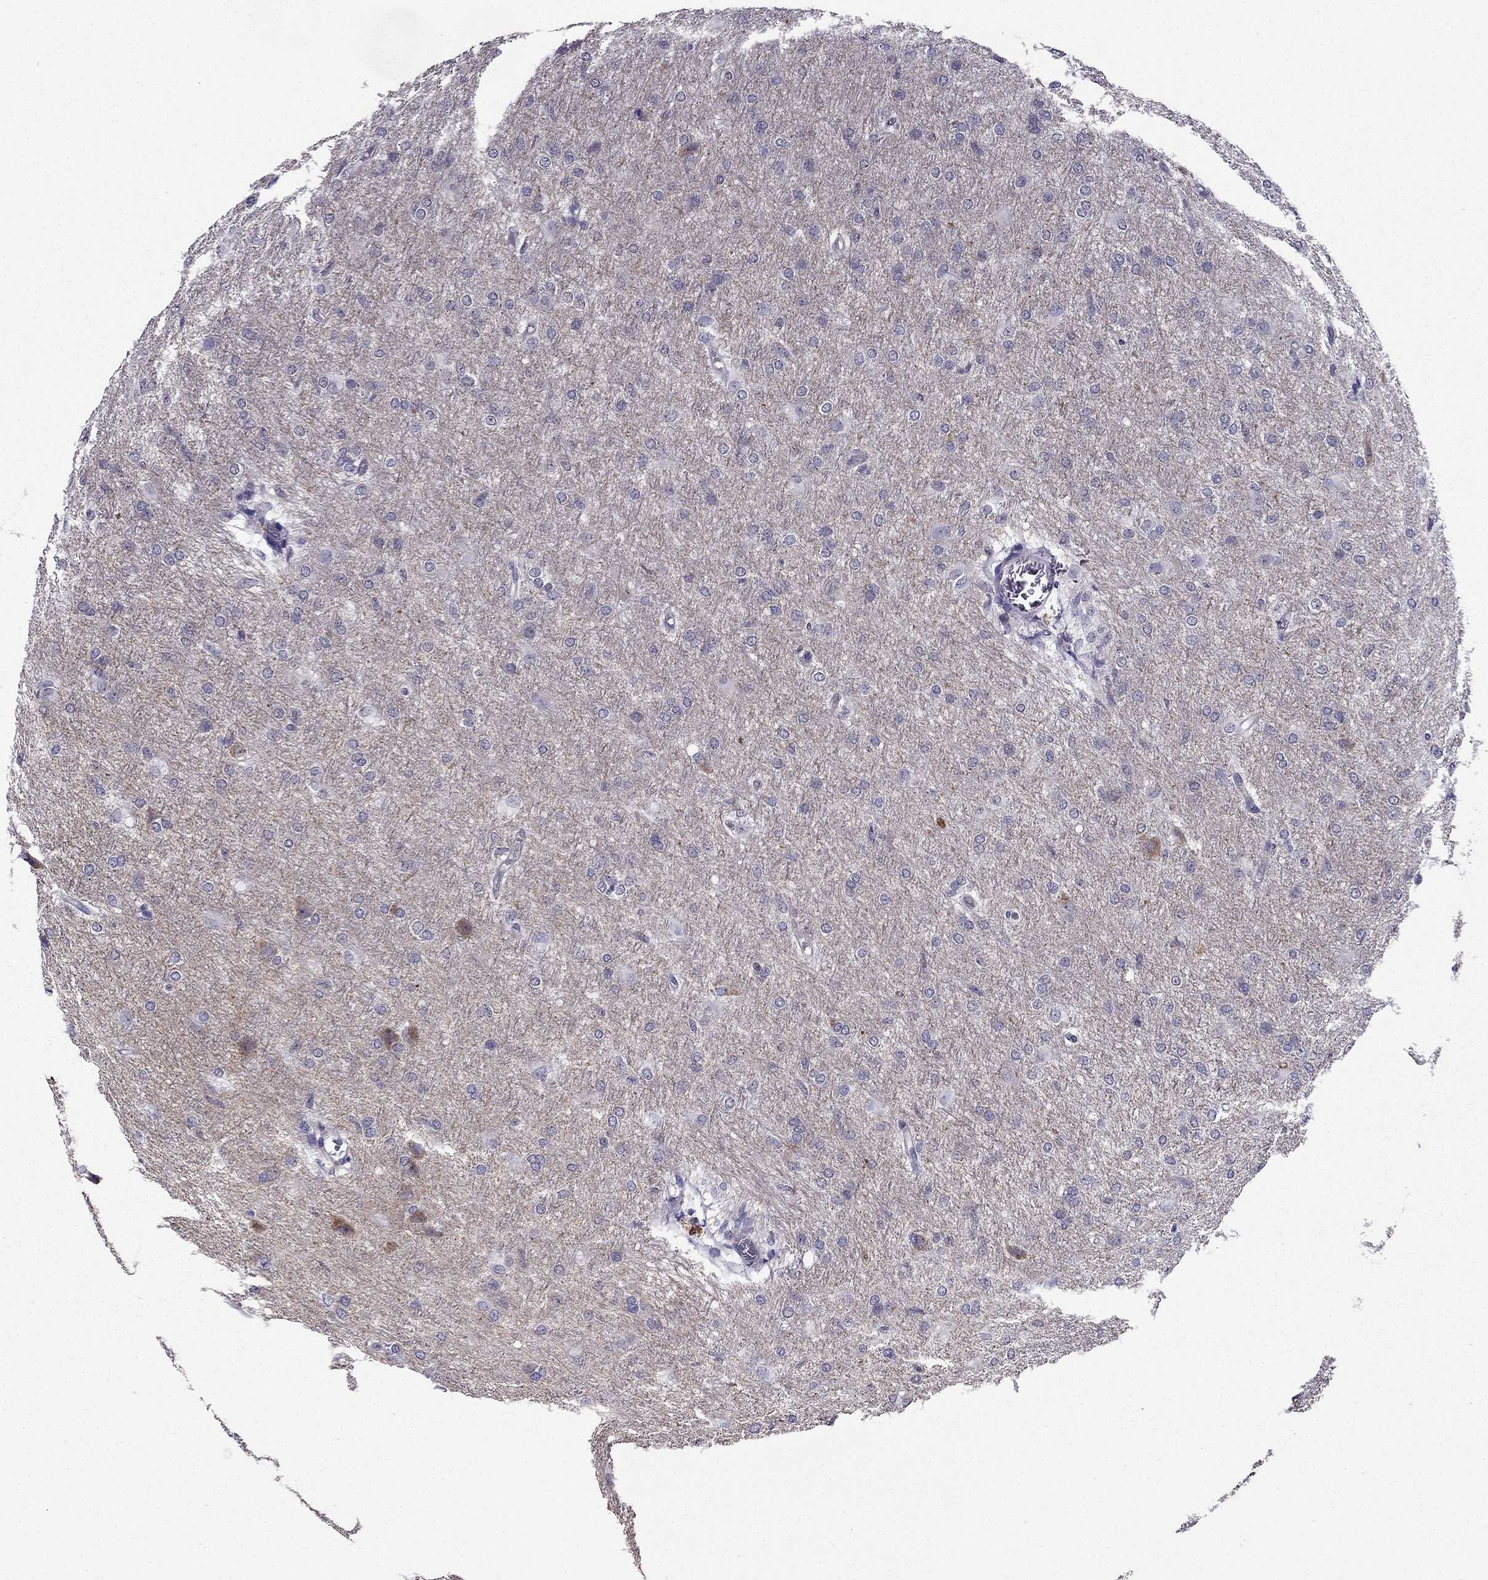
{"staining": {"intensity": "negative", "quantity": "none", "location": "none"}, "tissue": "glioma", "cell_type": "Tumor cells", "image_type": "cancer", "snomed": [{"axis": "morphology", "description": "Glioma, malignant, High grade"}, {"axis": "topography", "description": "Brain"}], "caption": "Glioma was stained to show a protein in brown. There is no significant staining in tumor cells. The staining is performed using DAB (3,3'-diaminobenzidine) brown chromogen with nuclei counter-stained in using hematoxylin.", "gene": "AAK1", "patient": {"sex": "male", "age": 68}}